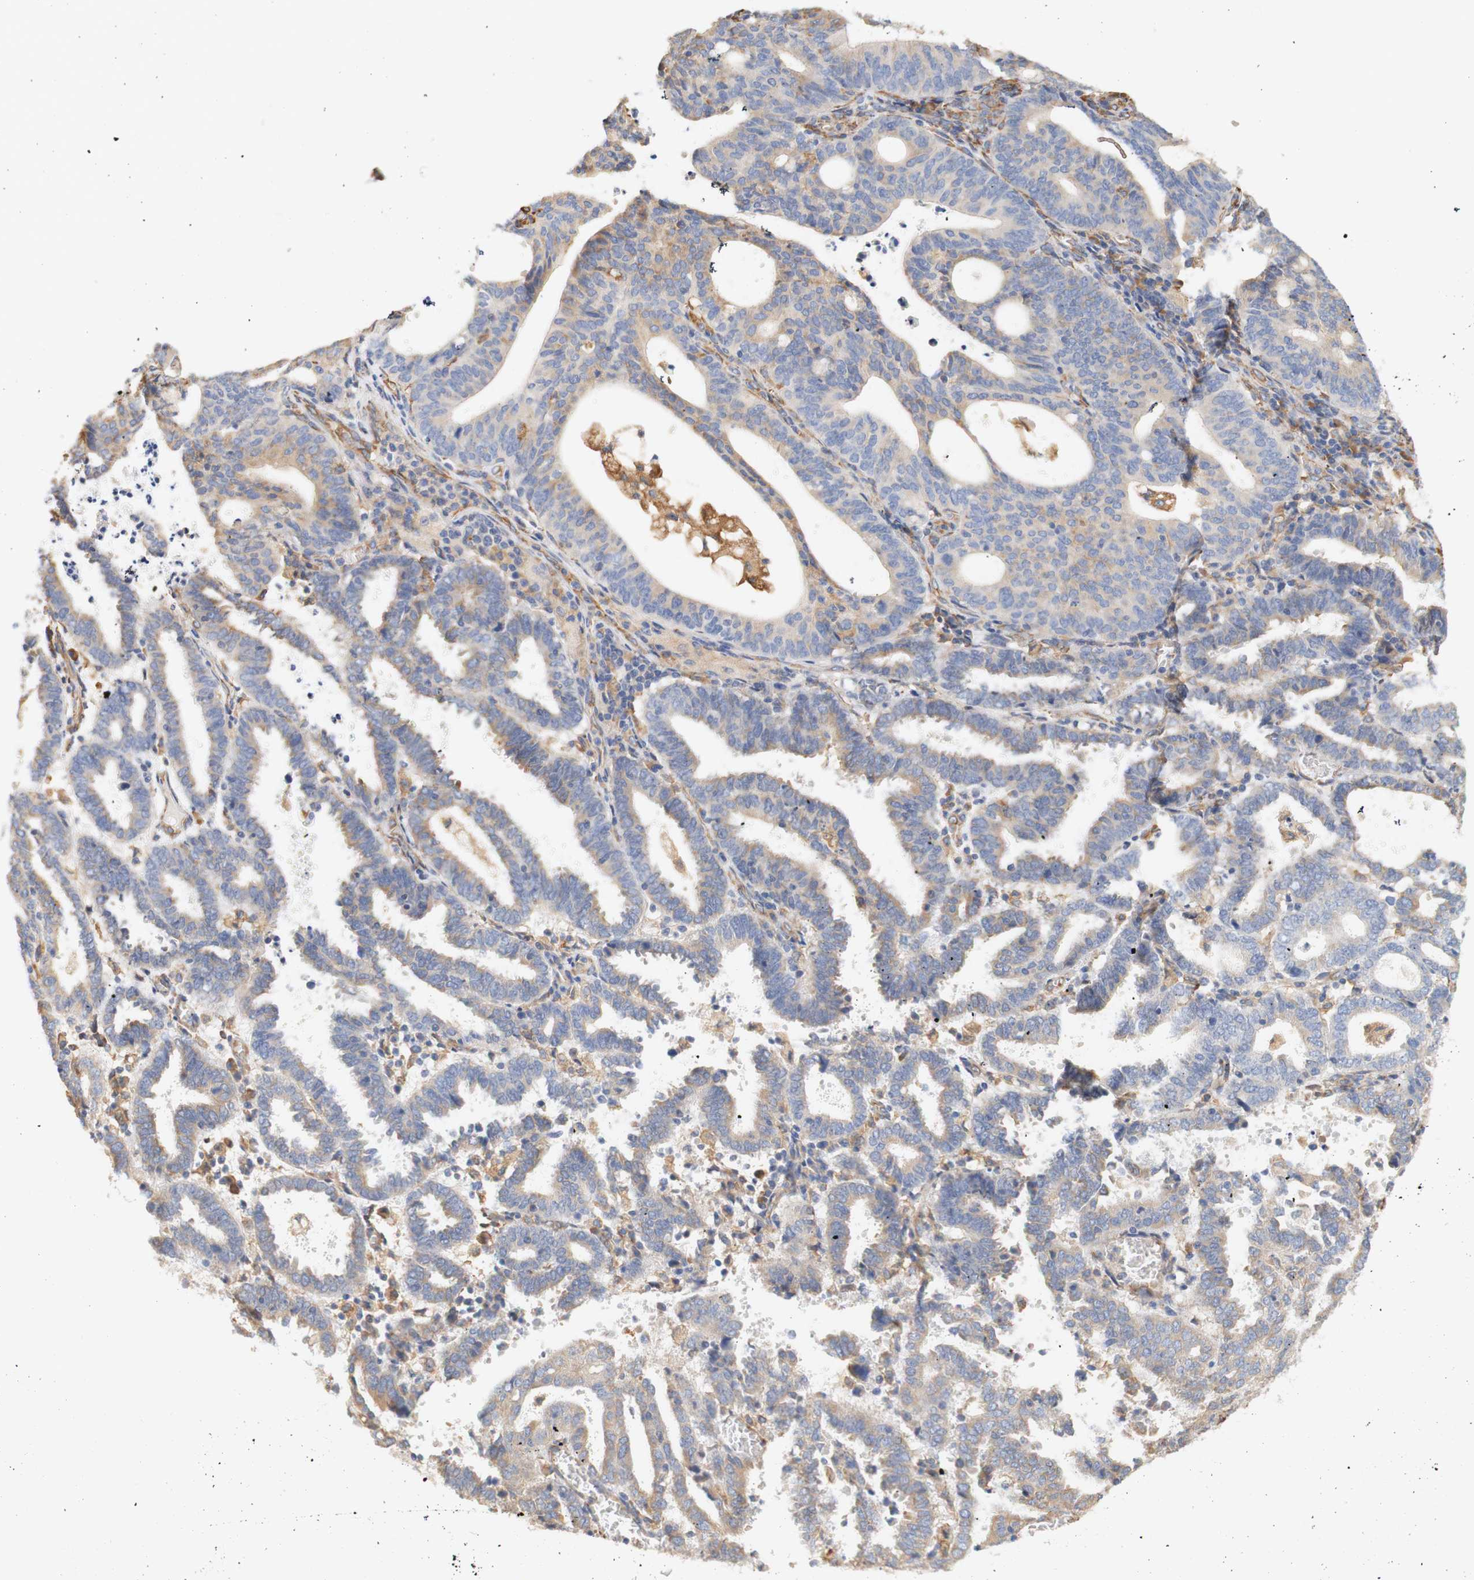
{"staining": {"intensity": "weak", "quantity": "25%-75%", "location": "cytoplasmic/membranous"}, "tissue": "endometrial cancer", "cell_type": "Tumor cells", "image_type": "cancer", "snomed": [{"axis": "morphology", "description": "Adenocarcinoma, NOS"}, {"axis": "topography", "description": "Uterus"}], "caption": "Endometrial cancer (adenocarcinoma) tissue displays weak cytoplasmic/membranous positivity in about 25%-75% of tumor cells", "gene": "EIF2AK4", "patient": {"sex": "female", "age": 83}}